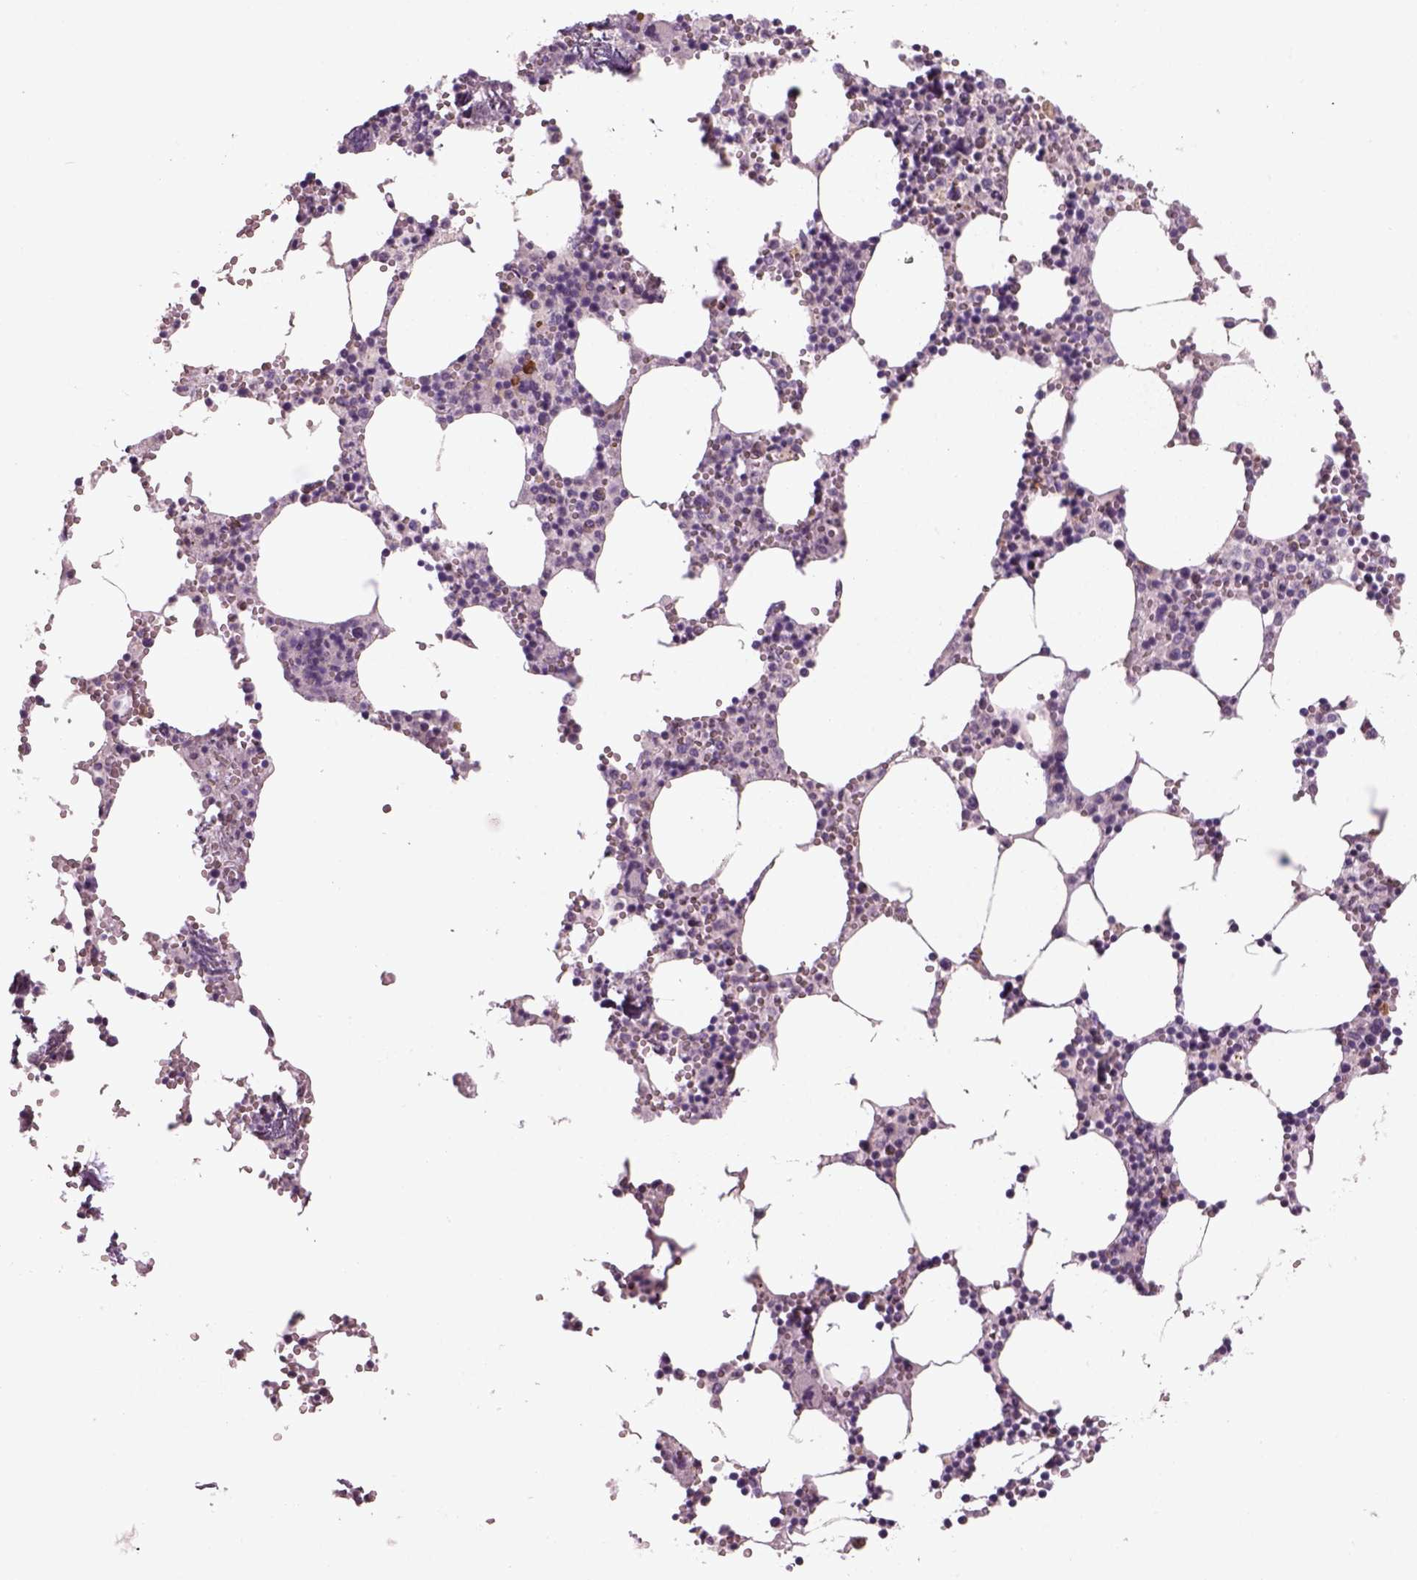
{"staining": {"intensity": "negative", "quantity": "none", "location": "none"}, "tissue": "bone marrow", "cell_type": "Hematopoietic cells", "image_type": "normal", "snomed": [{"axis": "morphology", "description": "Normal tissue, NOS"}, {"axis": "topography", "description": "Bone marrow"}], "caption": "An IHC photomicrograph of normal bone marrow is shown. There is no staining in hematopoietic cells of bone marrow.", "gene": "PENK", "patient": {"sex": "male", "age": 54}}